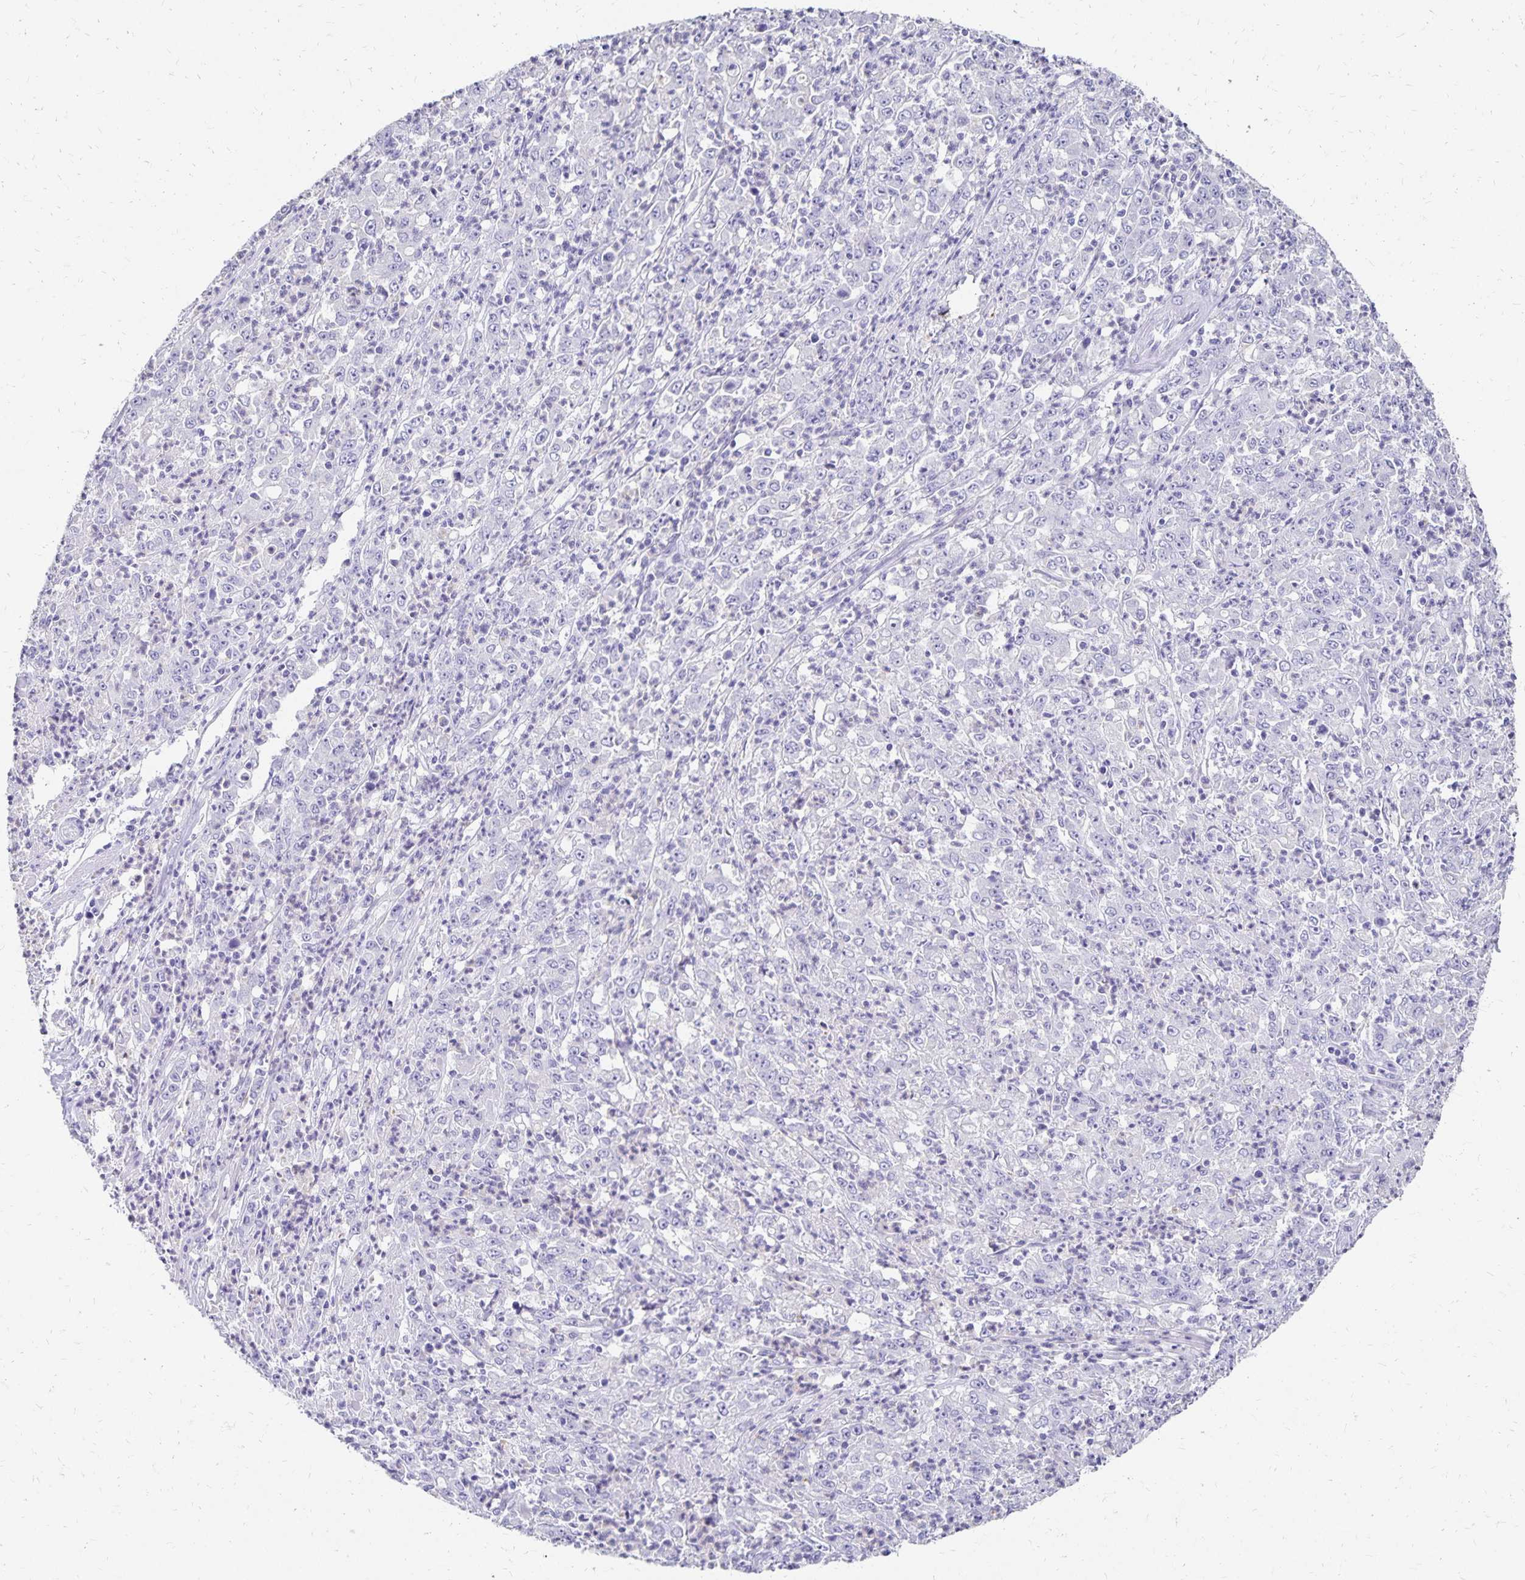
{"staining": {"intensity": "negative", "quantity": "none", "location": "none"}, "tissue": "stomach cancer", "cell_type": "Tumor cells", "image_type": "cancer", "snomed": [{"axis": "morphology", "description": "Adenocarcinoma, NOS"}, {"axis": "topography", "description": "Stomach, lower"}], "caption": "The micrograph reveals no significant expression in tumor cells of stomach cancer.", "gene": "DYNLT4", "patient": {"sex": "female", "age": 71}}